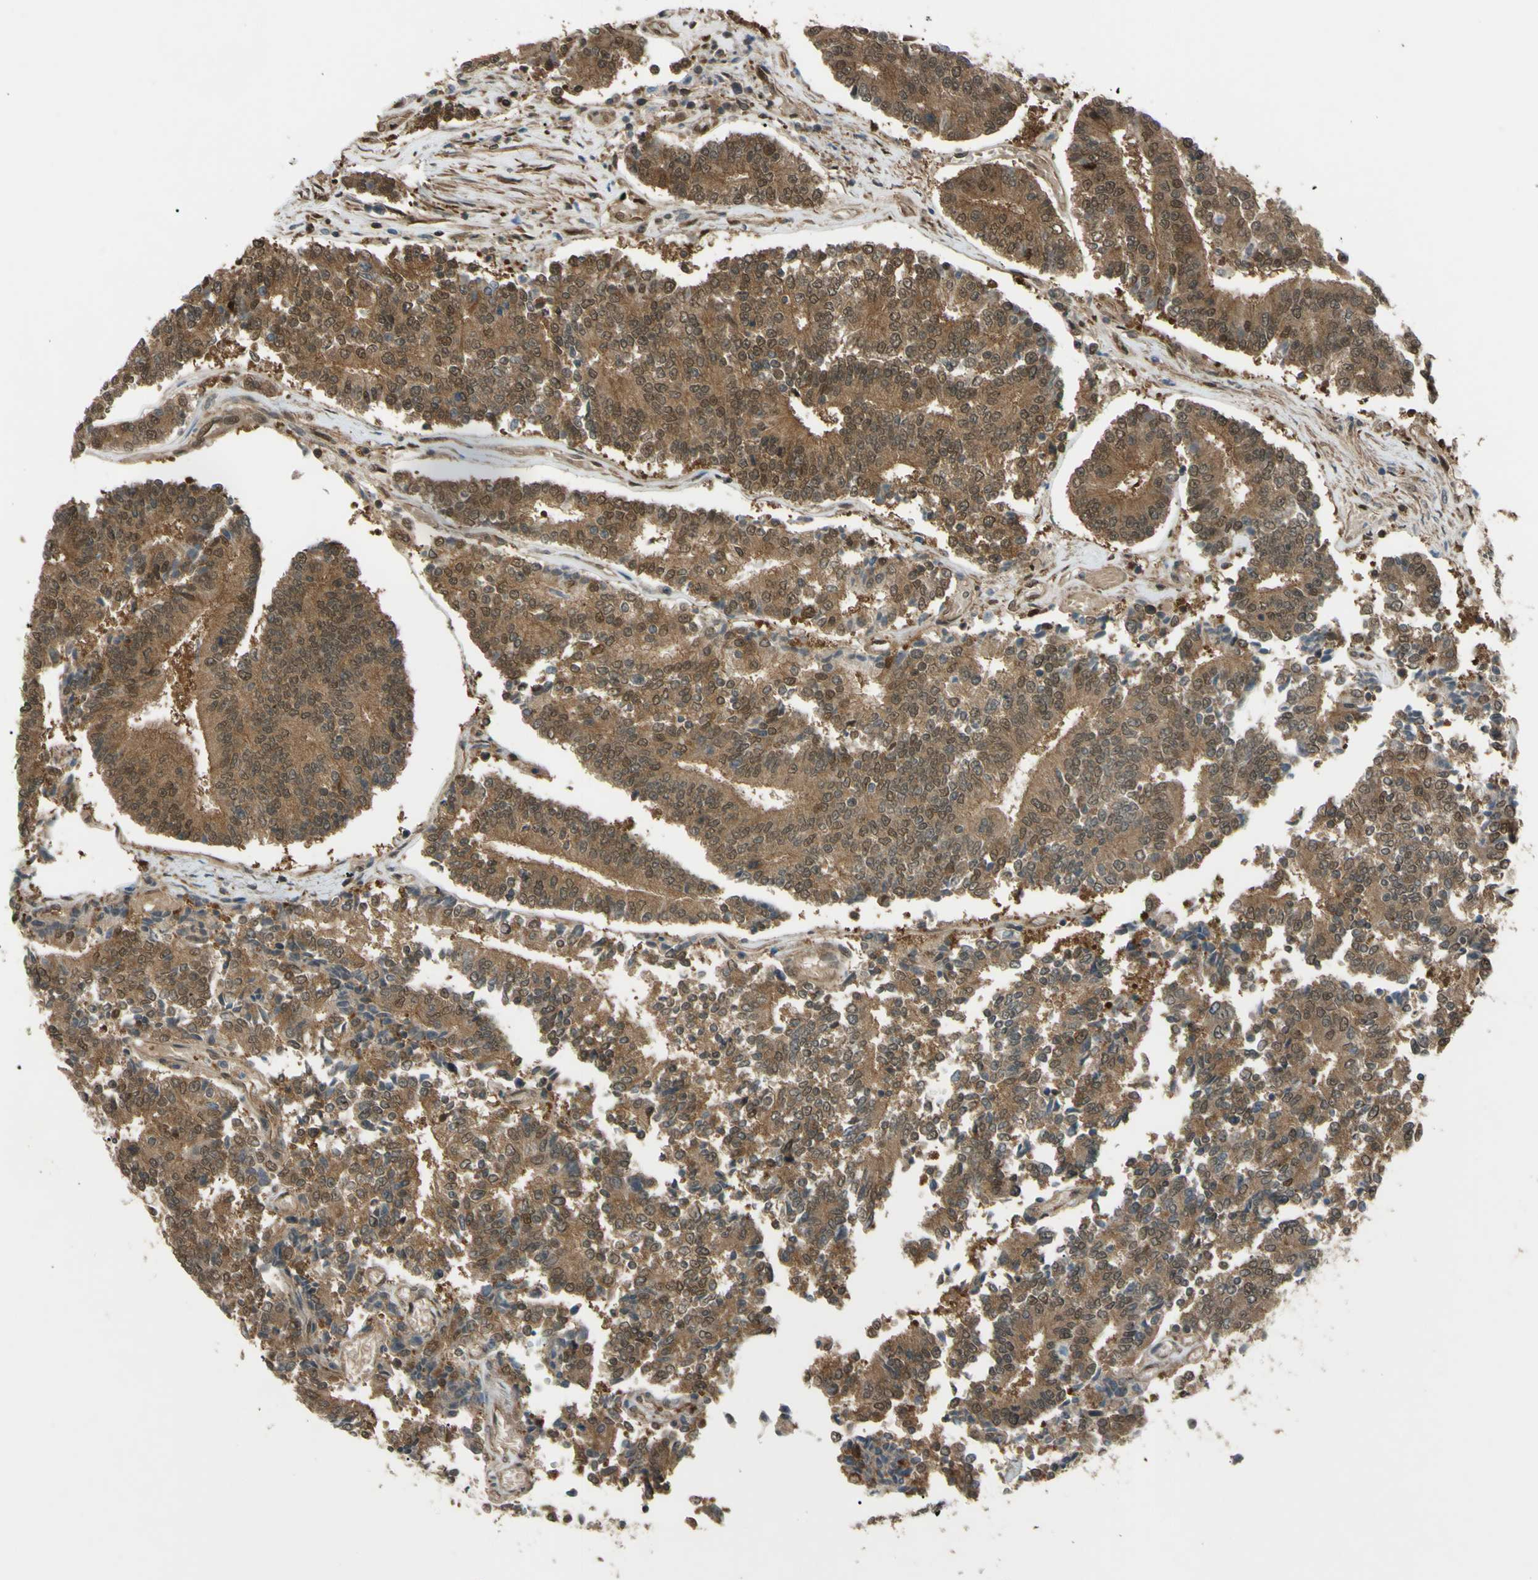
{"staining": {"intensity": "strong", "quantity": ">75%", "location": "cytoplasmic/membranous"}, "tissue": "prostate cancer", "cell_type": "Tumor cells", "image_type": "cancer", "snomed": [{"axis": "morphology", "description": "Normal tissue, NOS"}, {"axis": "morphology", "description": "Adenocarcinoma, High grade"}, {"axis": "topography", "description": "Prostate"}, {"axis": "topography", "description": "Seminal veicle"}], "caption": "There is high levels of strong cytoplasmic/membranous positivity in tumor cells of prostate adenocarcinoma (high-grade), as demonstrated by immunohistochemical staining (brown color).", "gene": "YWHAQ", "patient": {"sex": "male", "age": 55}}